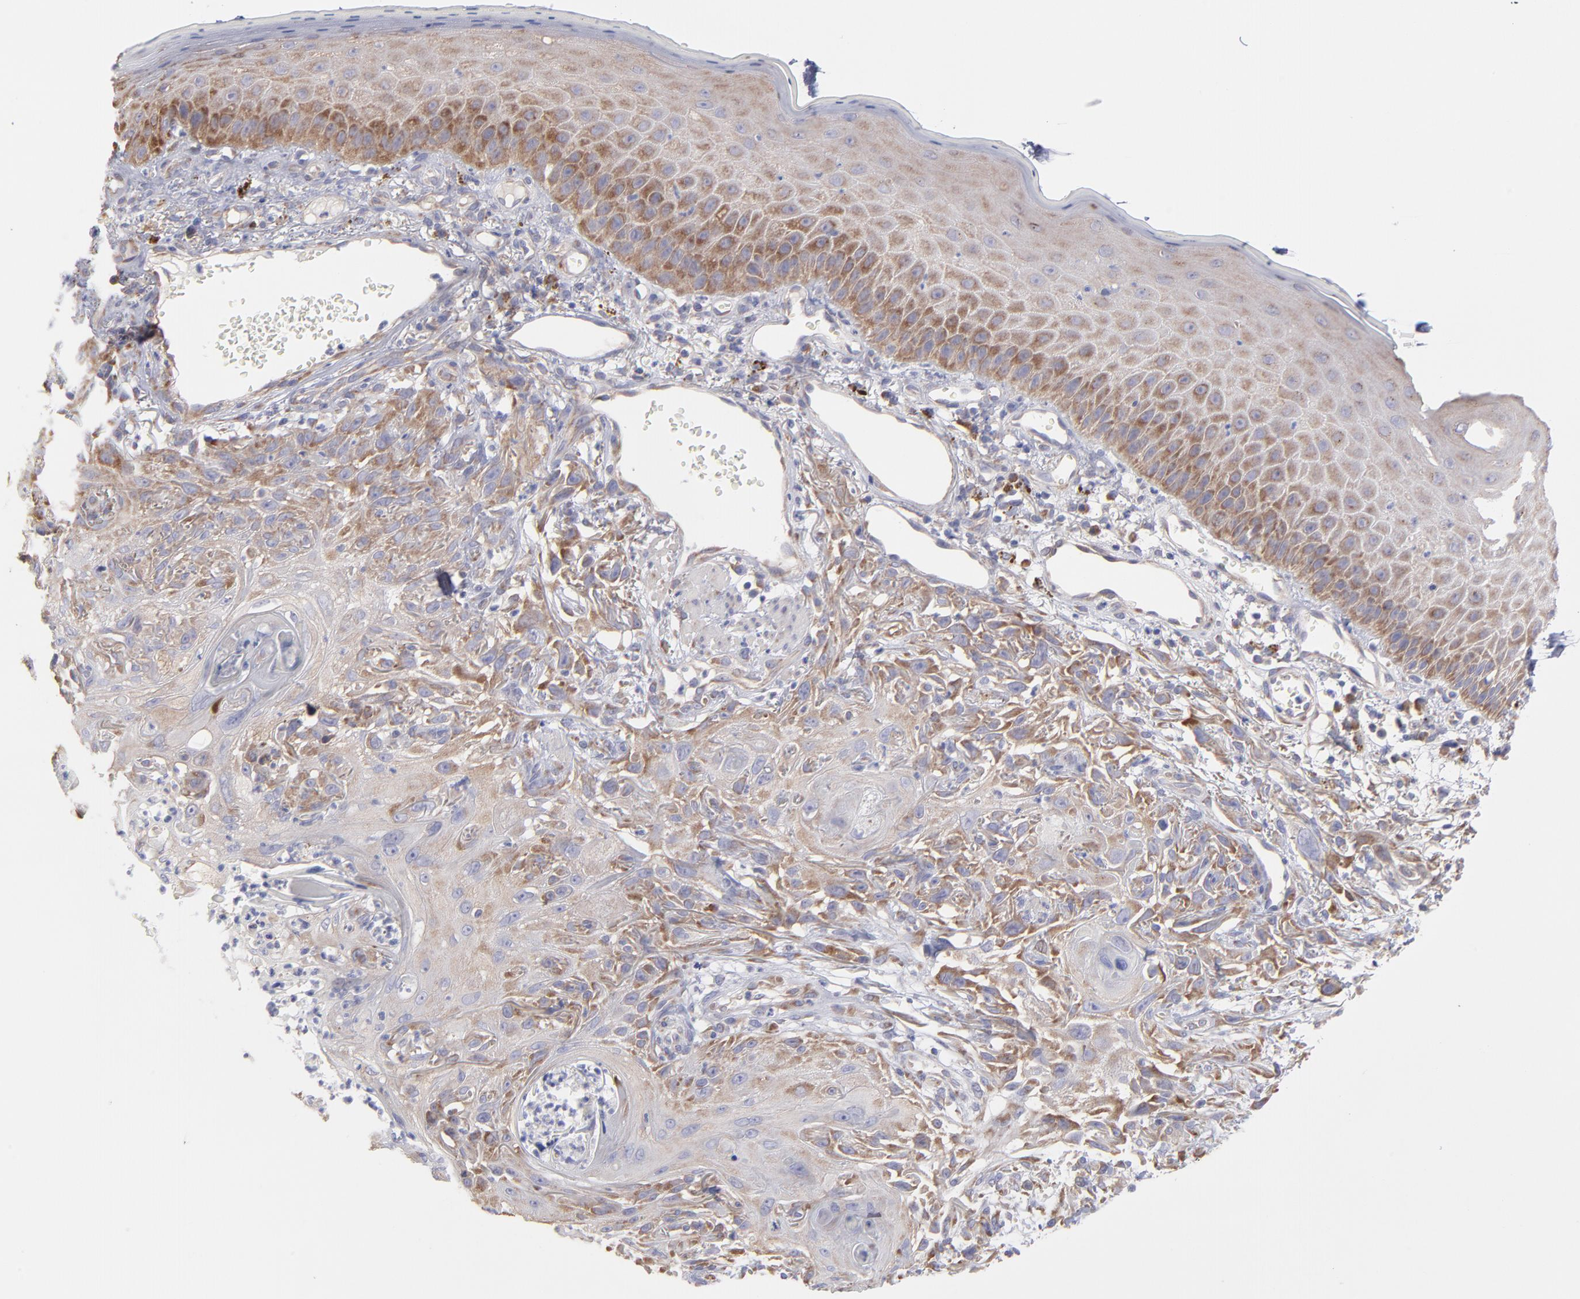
{"staining": {"intensity": "weak", "quantity": "25%-75%", "location": "cytoplasmic/membranous"}, "tissue": "skin cancer", "cell_type": "Tumor cells", "image_type": "cancer", "snomed": [{"axis": "morphology", "description": "Squamous cell carcinoma, NOS"}, {"axis": "topography", "description": "Skin"}], "caption": "This is an image of IHC staining of squamous cell carcinoma (skin), which shows weak positivity in the cytoplasmic/membranous of tumor cells.", "gene": "RPLP0", "patient": {"sex": "female", "age": 59}}